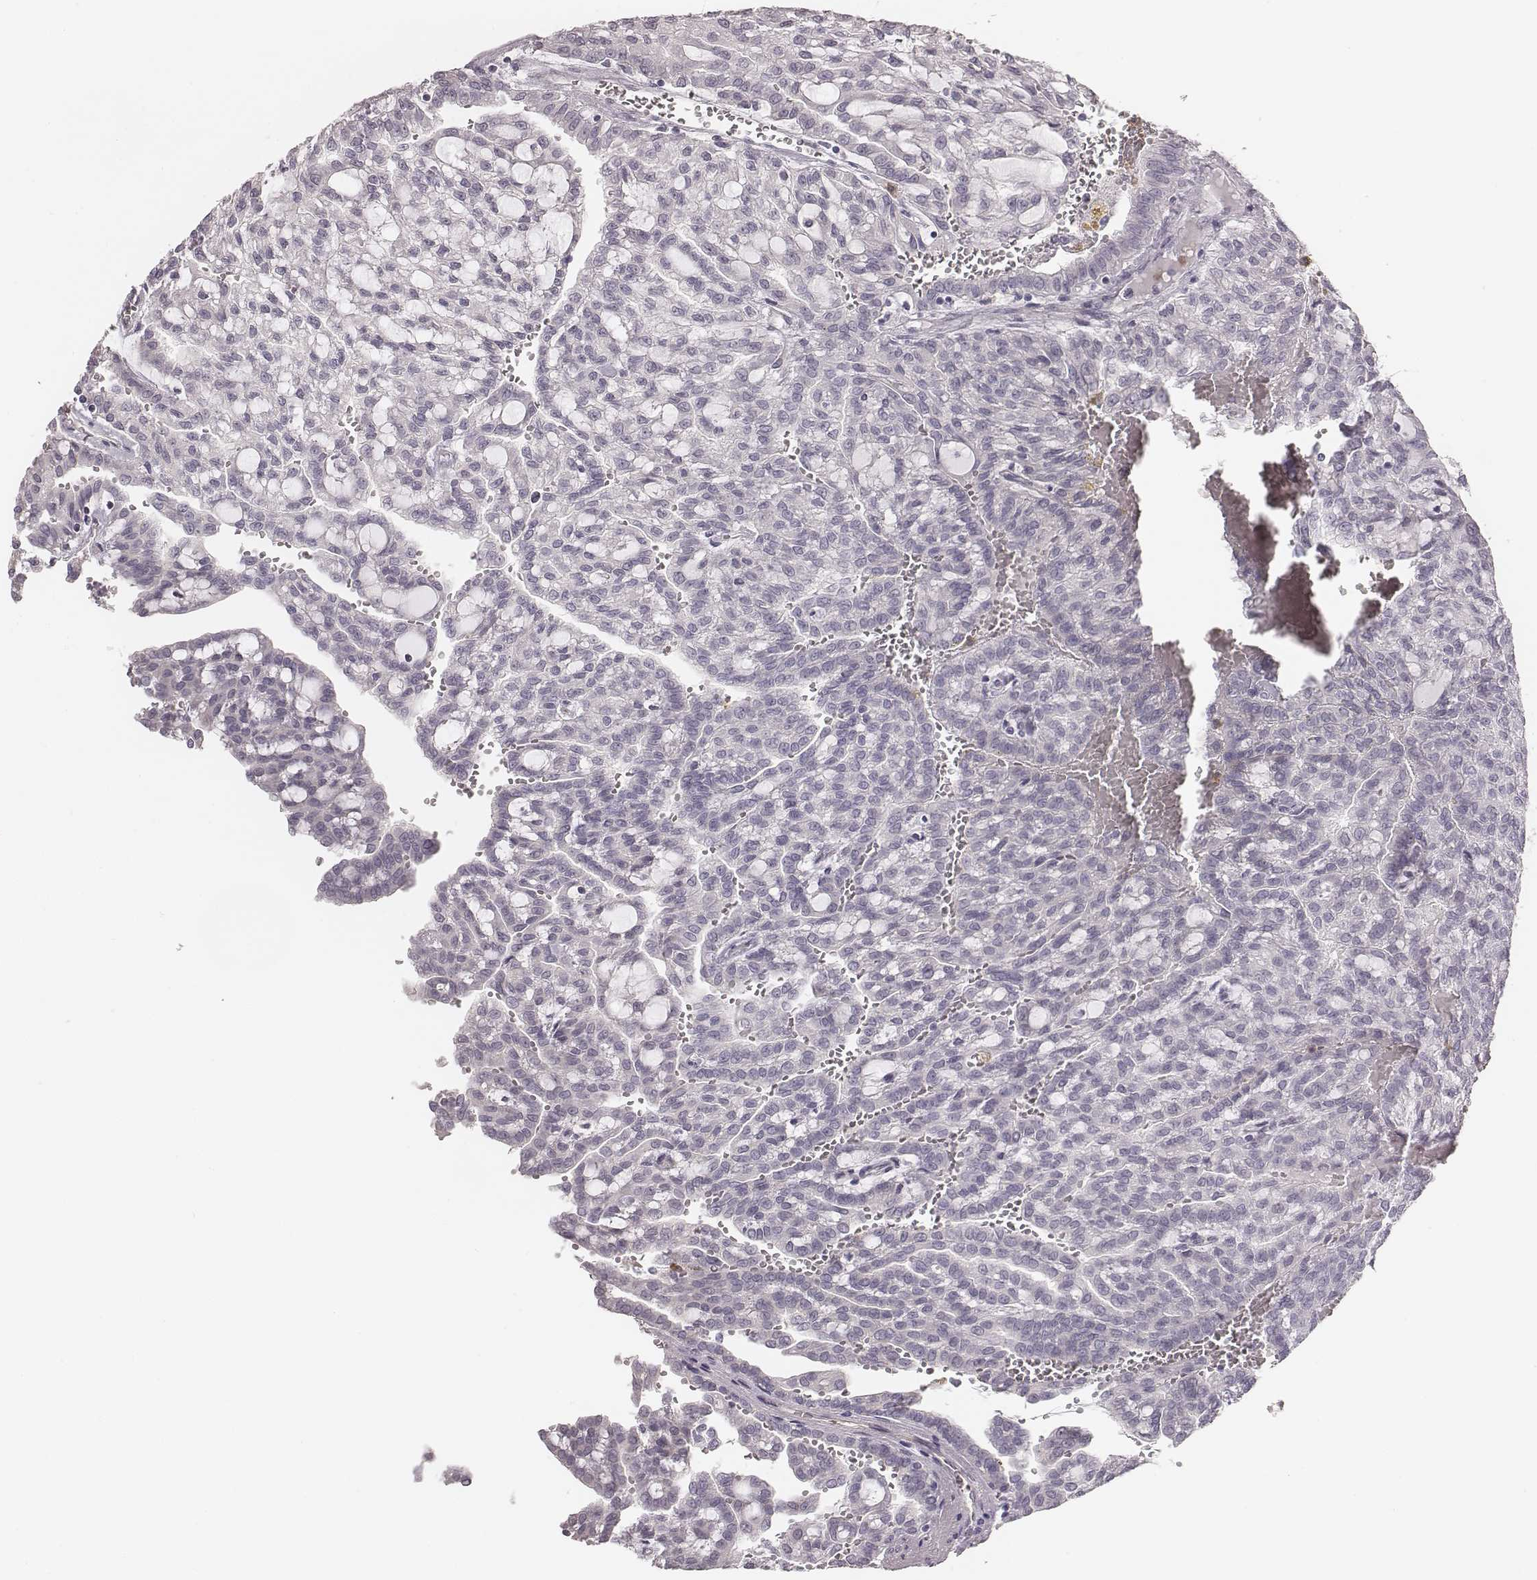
{"staining": {"intensity": "negative", "quantity": "none", "location": "none"}, "tissue": "renal cancer", "cell_type": "Tumor cells", "image_type": "cancer", "snomed": [{"axis": "morphology", "description": "Adenocarcinoma, NOS"}, {"axis": "topography", "description": "Kidney"}], "caption": "IHC of renal cancer (adenocarcinoma) shows no expression in tumor cells.", "gene": "KCNJ12", "patient": {"sex": "male", "age": 63}}